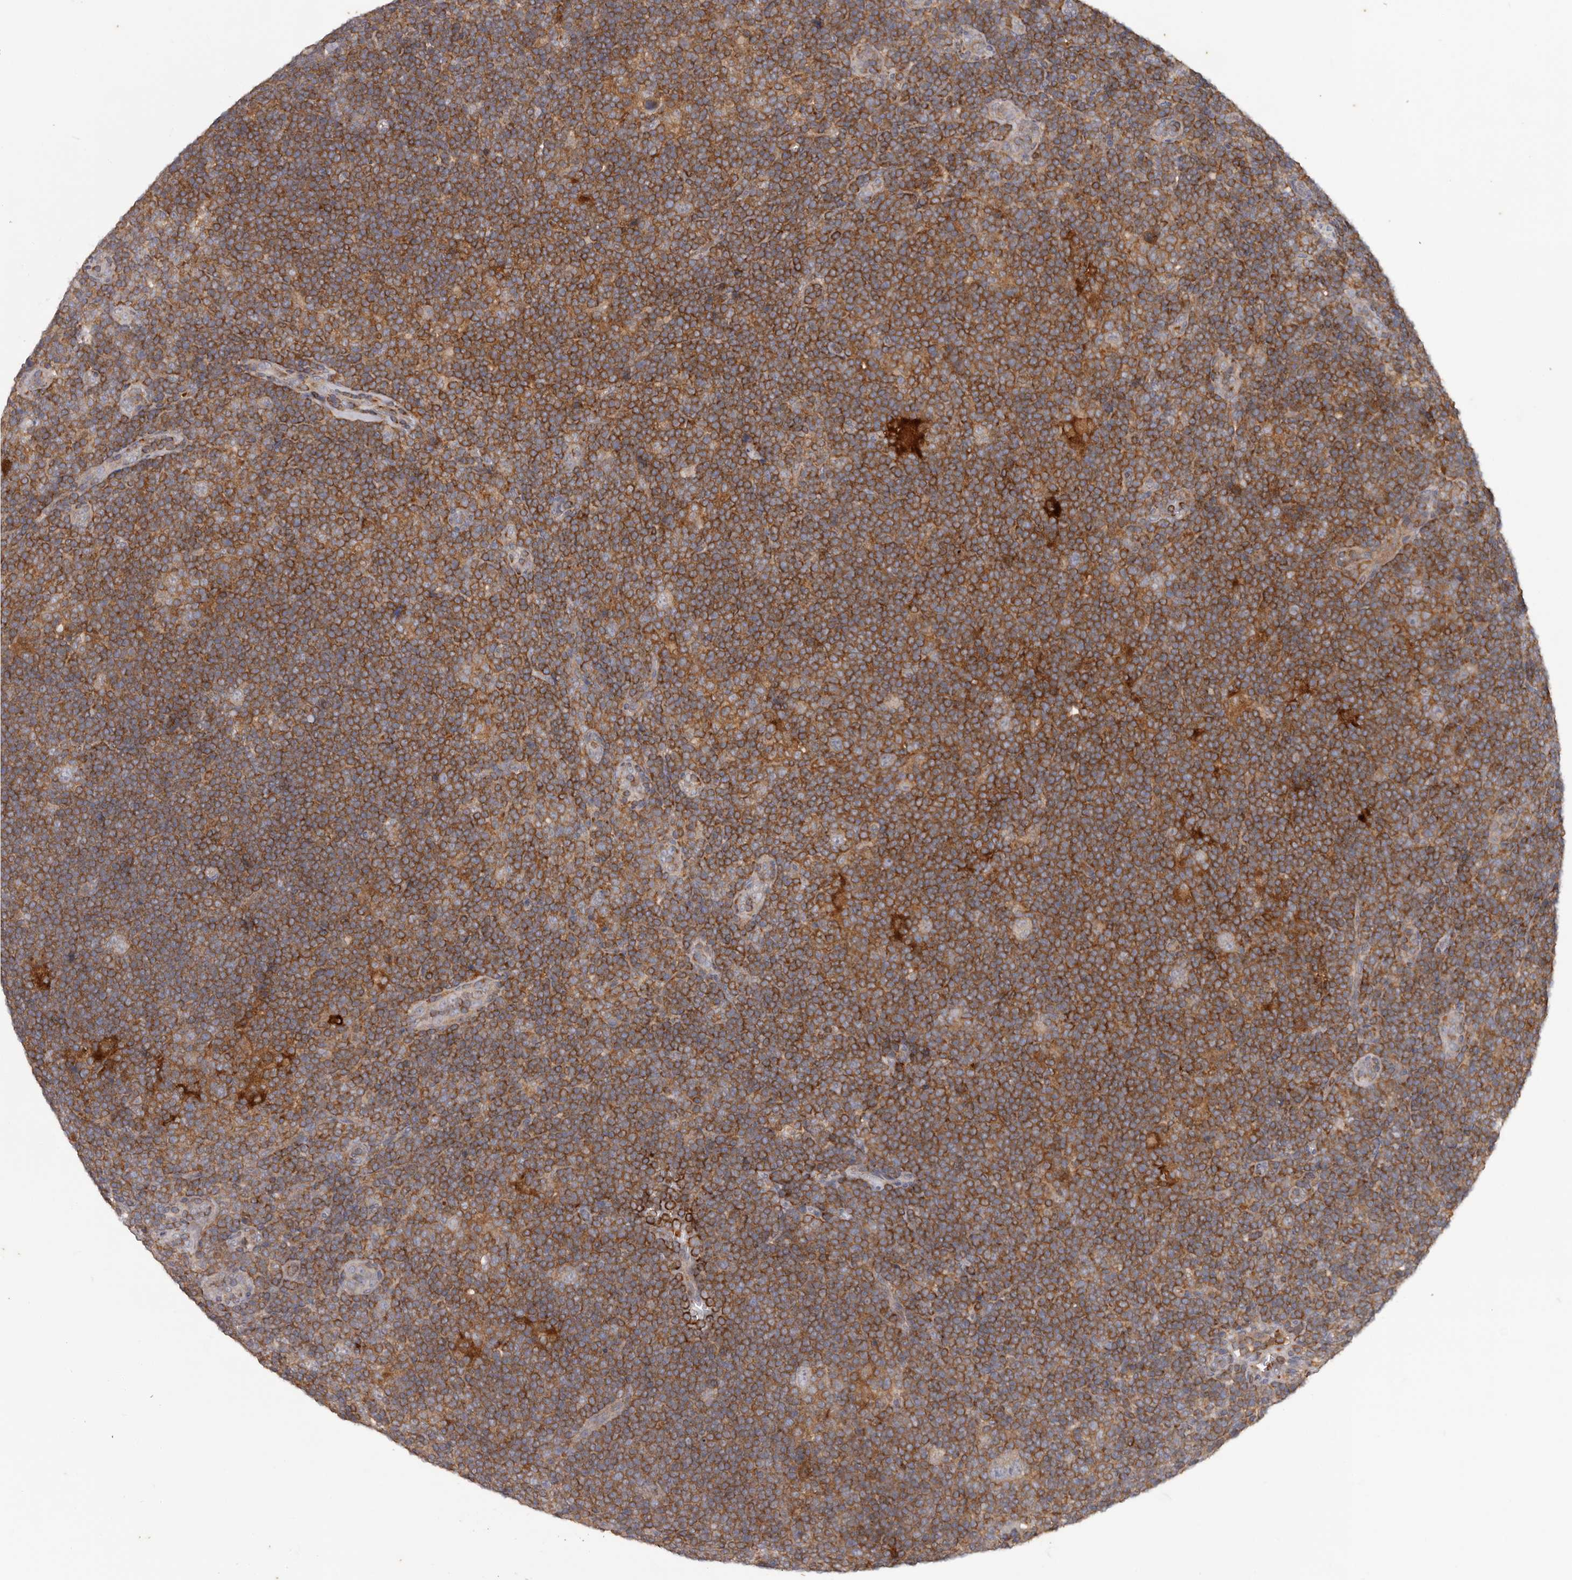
{"staining": {"intensity": "negative", "quantity": "none", "location": "none"}, "tissue": "lymphoma", "cell_type": "Tumor cells", "image_type": "cancer", "snomed": [{"axis": "morphology", "description": "Hodgkin's disease, NOS"}, {"axis": "topography", "description": "Lymph node"}], "caption": "IHC of human Hodgkin's disease shows no expression in tumor cells. (DAB (3,3'-diaminobenzidine) immunohistochemistry (IHC), high magnification).", "gene": "ANKRD44", "patient": {"sex": "female", "age": 57}}